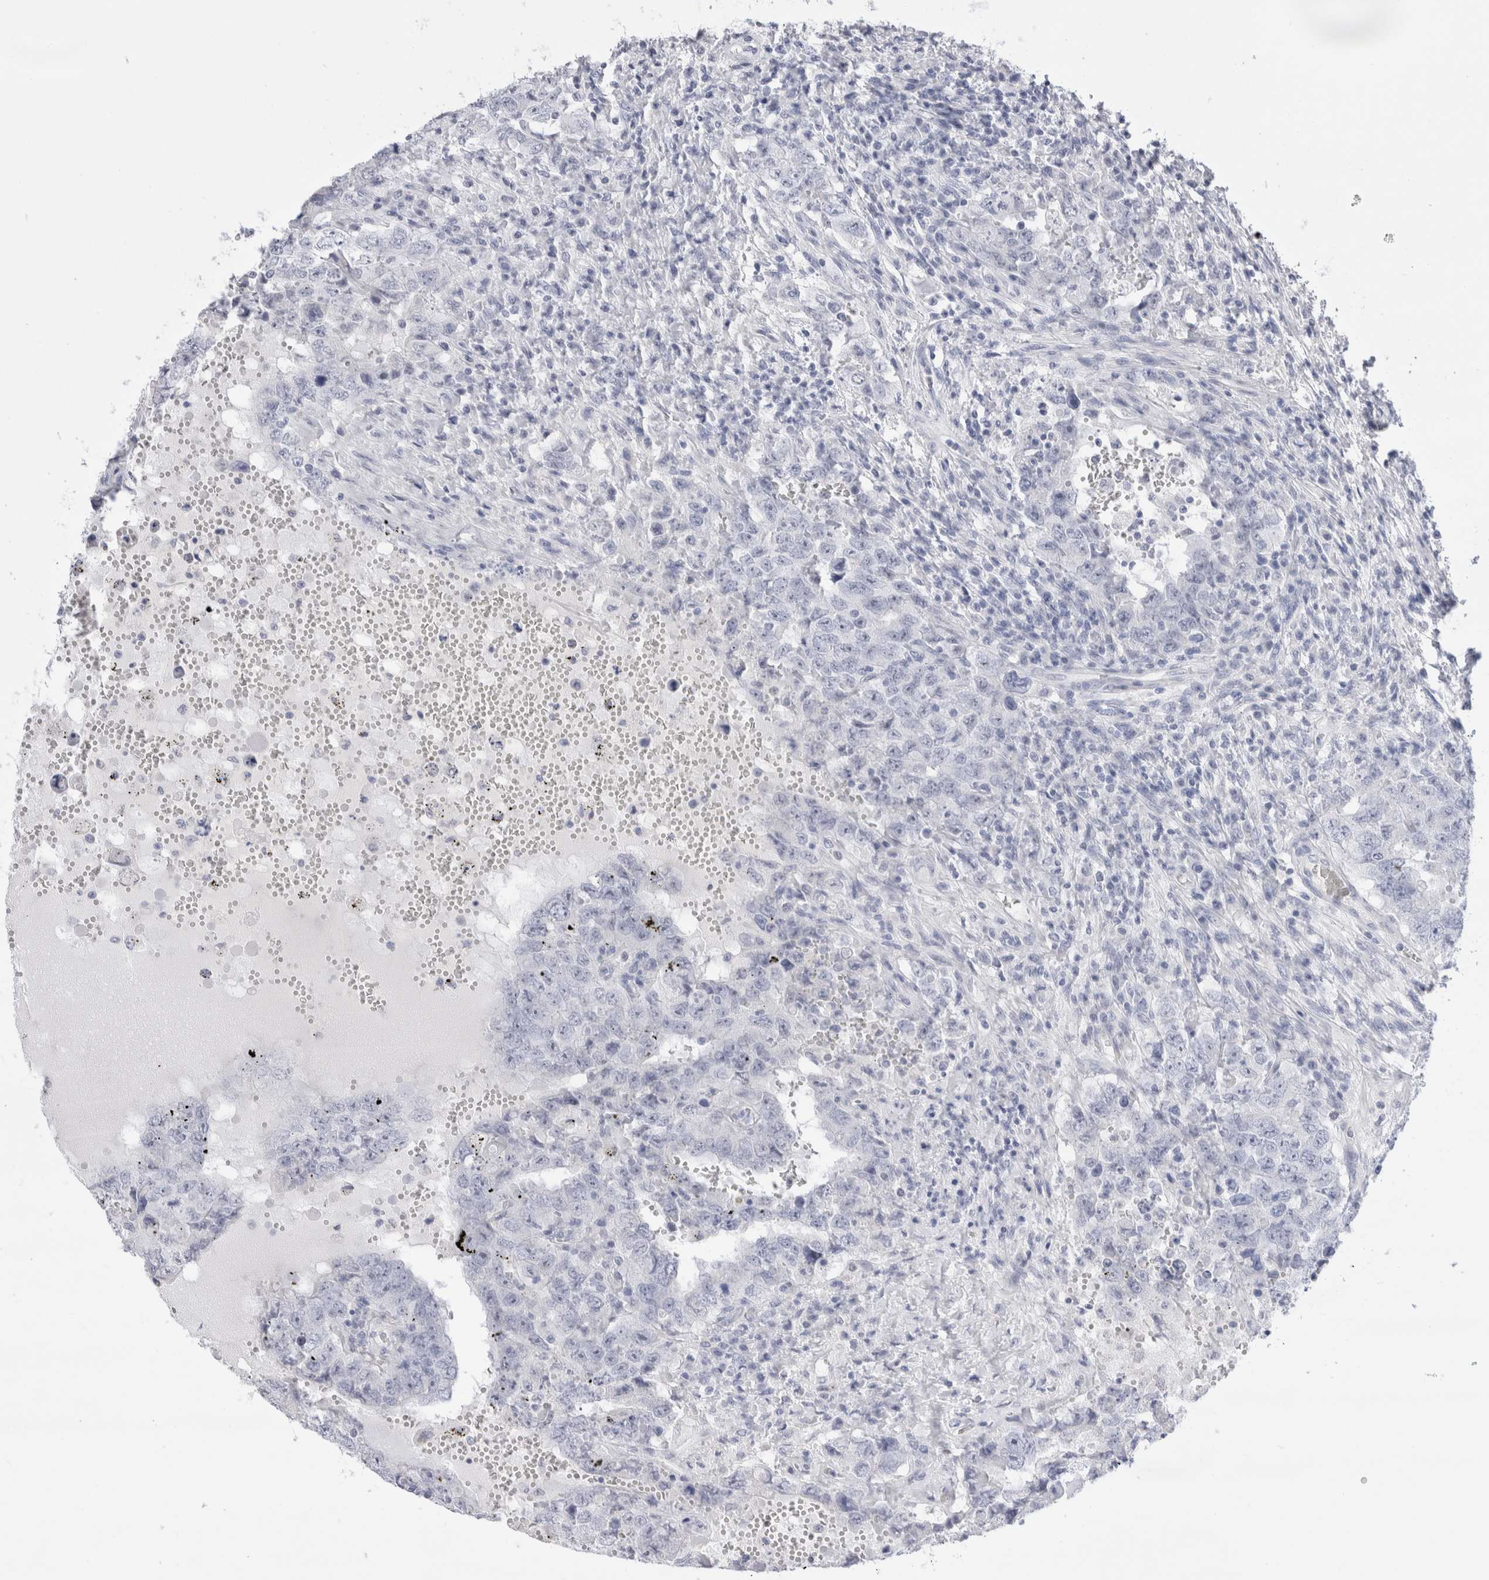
{"staining": {"intensity": "negative", "quantity": "none", "location": "none"}, "tissue": "testis cancer", "cell_type": "Tumor cells", "image_type": "cancer", "snomed": [{"axis": "morphology", "description": "Carcinoma, Embryonal, NOS"}, {"axis": "topography", "description": "Testis"}], "caption": "The image demonstrates no staining of tumor cells in testis cancer.", "gene": "MUC15", "patient": {"sex": "male", "age": 26}}